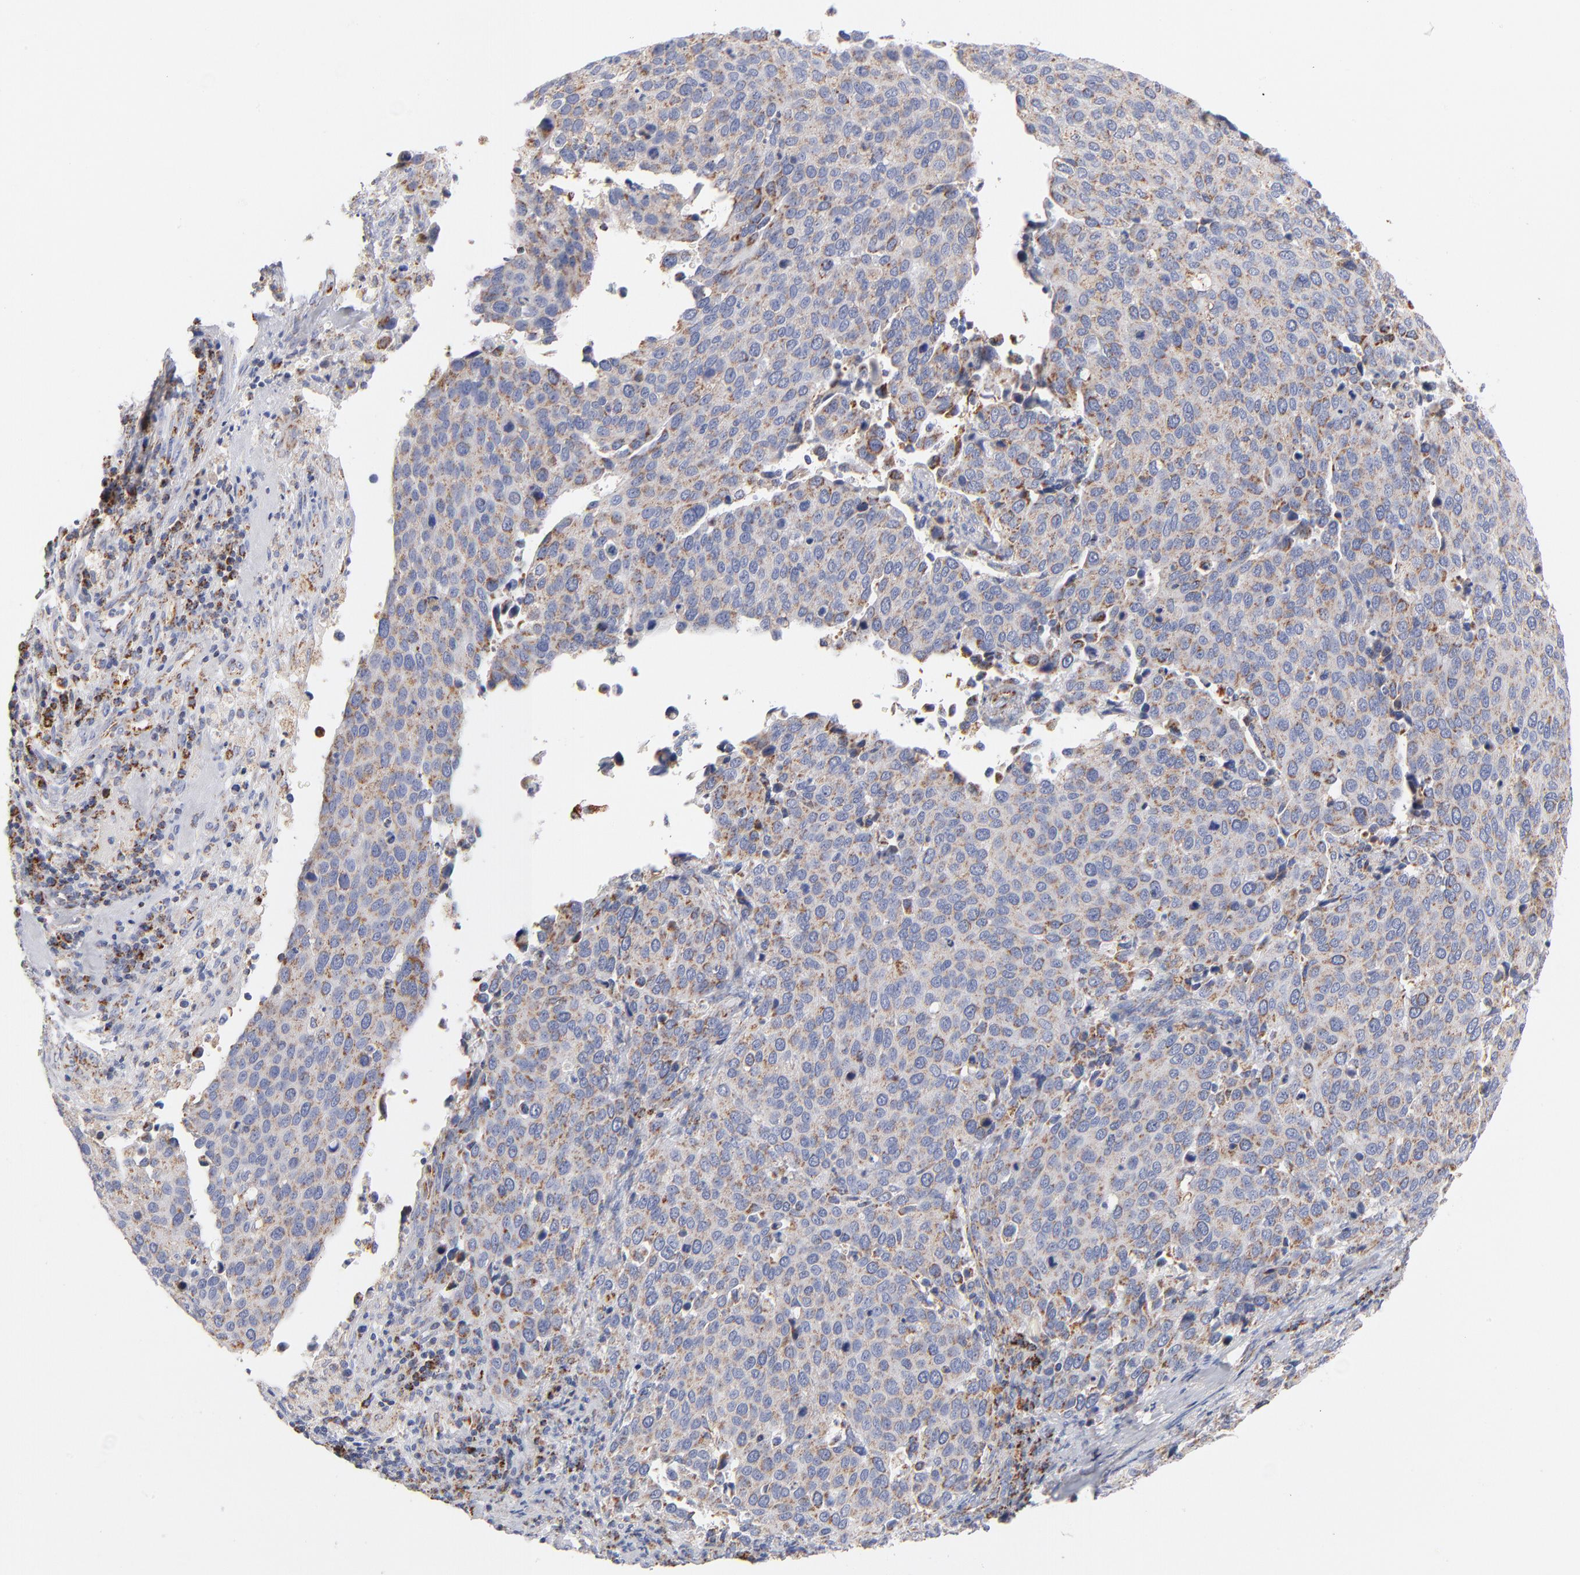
{"staining": {"intensity": "weak", "quantity": ">75%", "location": "cytoplasmic/membranous"}, "tissue": "cervical cancer", "cell_type": "Tumor cells", "image_type": "cancer", "snomed": [{"axis": "morphology", "description": "Squamous cell carcinoma, NOS"}, {"axis": "topography", "description": "Cervix"}], "caption": "DAB (3,3'-diaminobenzidine) immunohistochemical staining of squamous cell carcinoma (cervical) demonstrates weak cytoplasmic/membranous protein expression in approximately >75% of tumor cells. (IHC, brightfield microscopy, high magnification).", "gene": "DLAT", "patient": {"sex": "female", "age": 54}}